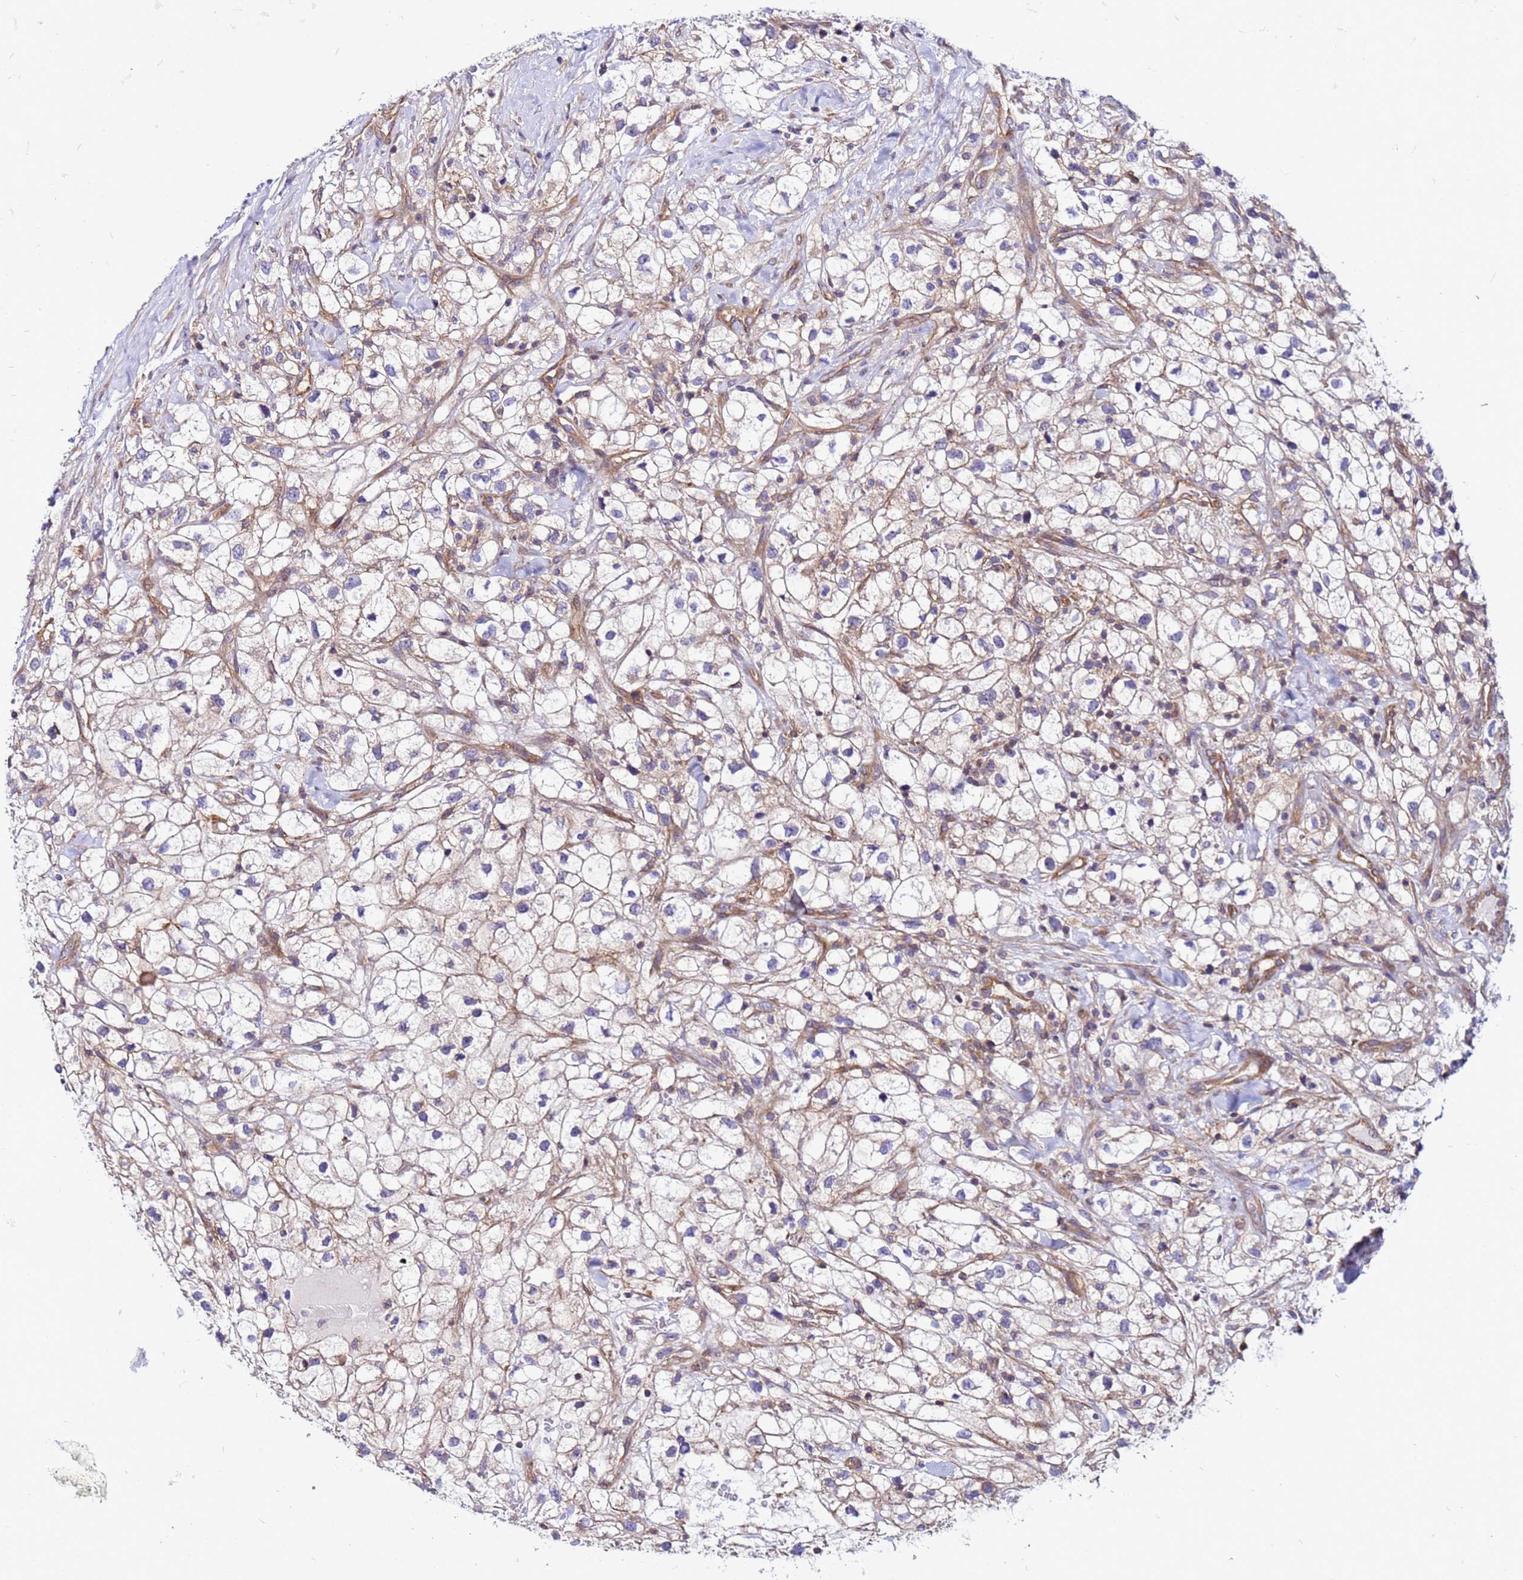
{"staining": {"intensity": "weak", "quantity": "25%-75%", "location": "cytoplasmic/membranous"}, "tissue": "renal cancer", "cell_type": "Tumor cells", "image_type": "cancer", "snomed": [{"axis": "morphology", "description": "Adenocarcinoma, NOS"}, {"axis": "topography", "description": "Kidney"}], "caption": "Immunohistochemistry (IHC) of renal cancer demonstrates low levels of weak cytoplasmic/membranous positivity in approximately 25%-75% of tumor cells.", "gene": "STK38", "patient": {"sex": "male", "age": 59}}